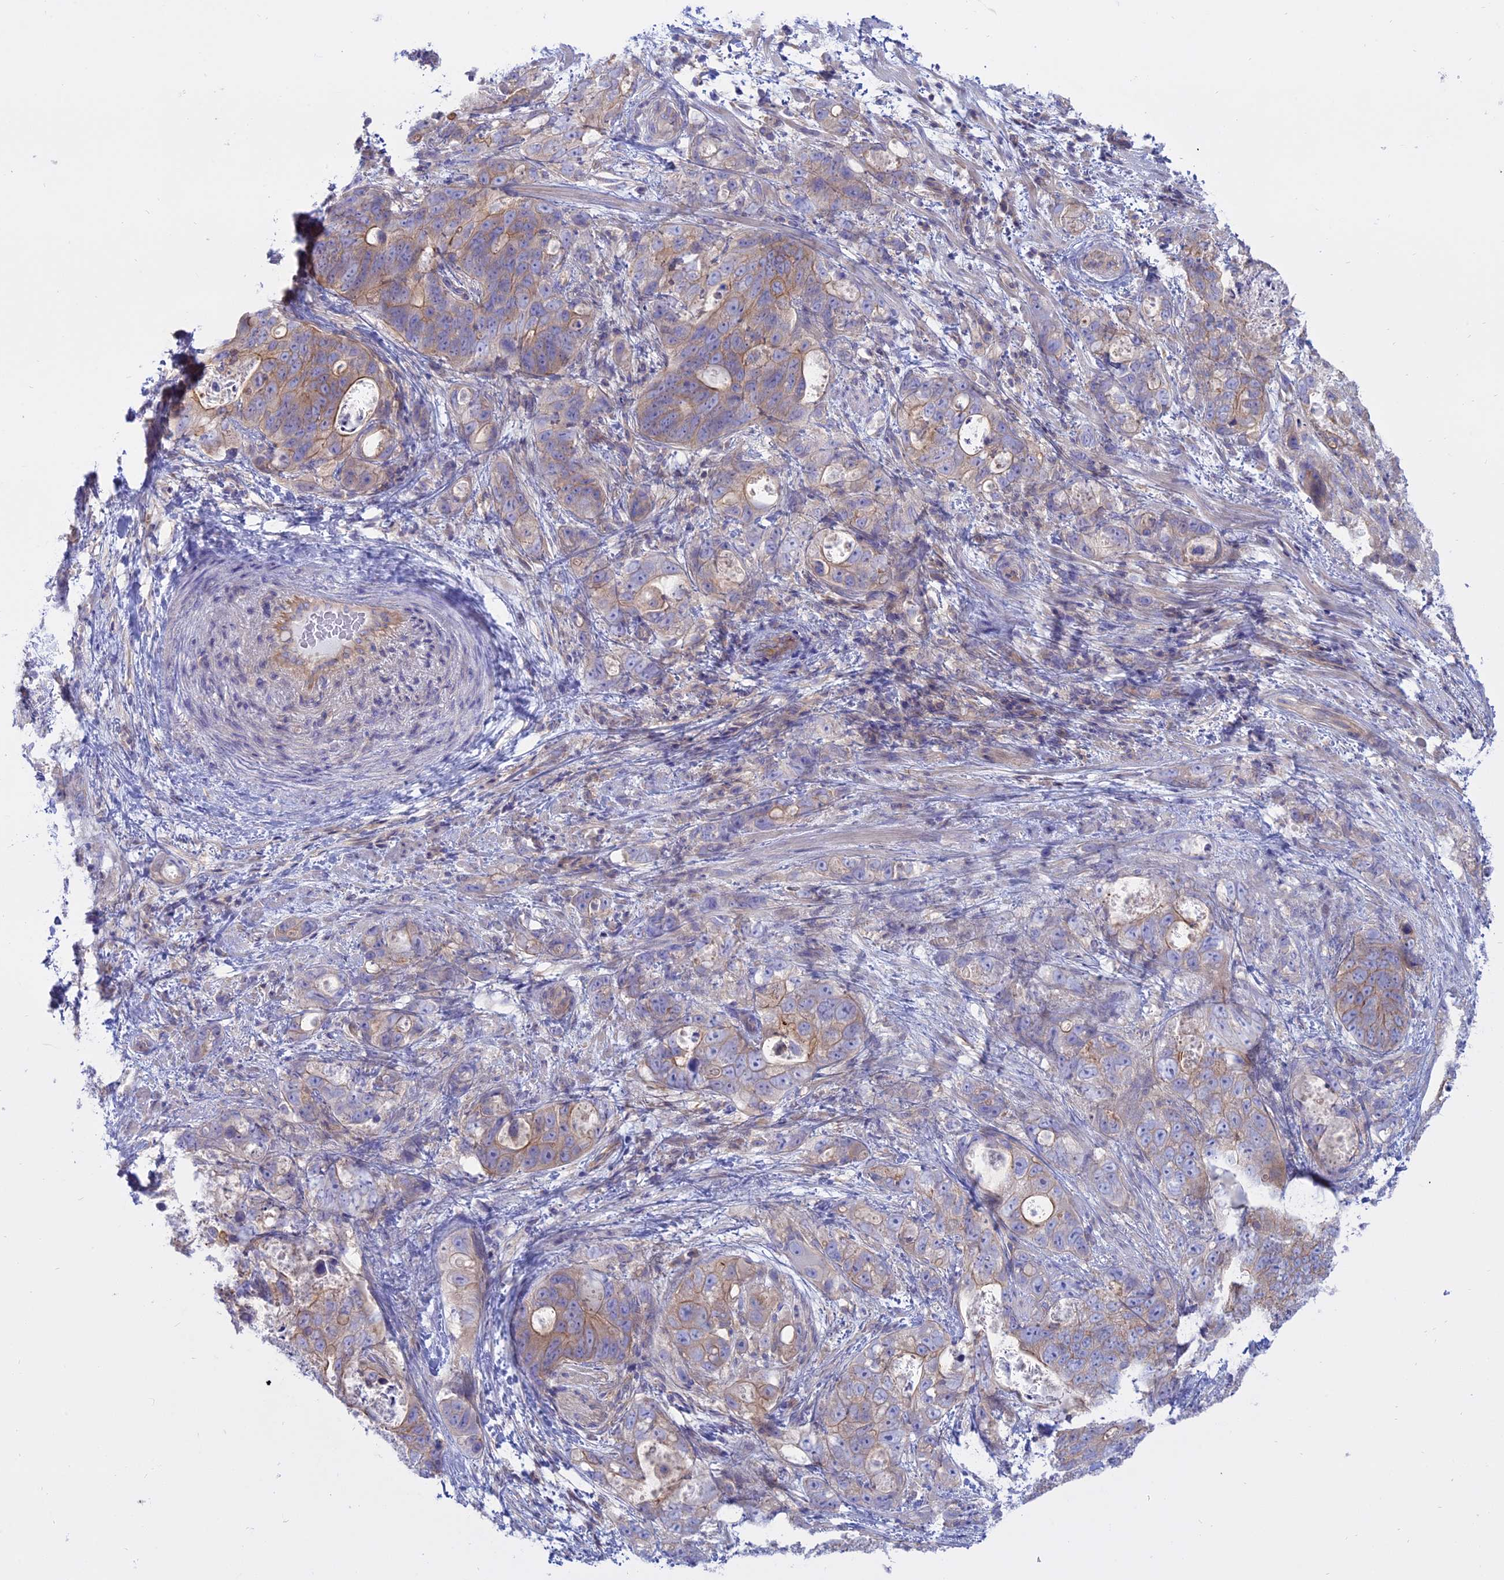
{"staining": {"intensity": "weak", "quantity": "25%-75%", "location": "cytoplasmic/membranous"}, "tissue": "stomach cancer", "cell_type": "Tumor cells", "image_type": "cancer", "snomed": [{"axis": "morphology", "description": "Normal tissue, NOS"}, {"axis": "morphology", "description": "Adenocarcinoma, NOS"}, {"axis": "topography", "description": "Stomach"}], "caption": "Immunohistochemical staining of human stomach cancer shows low levels of weak cytoplasmic/membranous protein positivity in approximately 25%-75% of tumor cells.", "gene": "AHCYL1", "patient": {"sex": "female", "age": 89}}